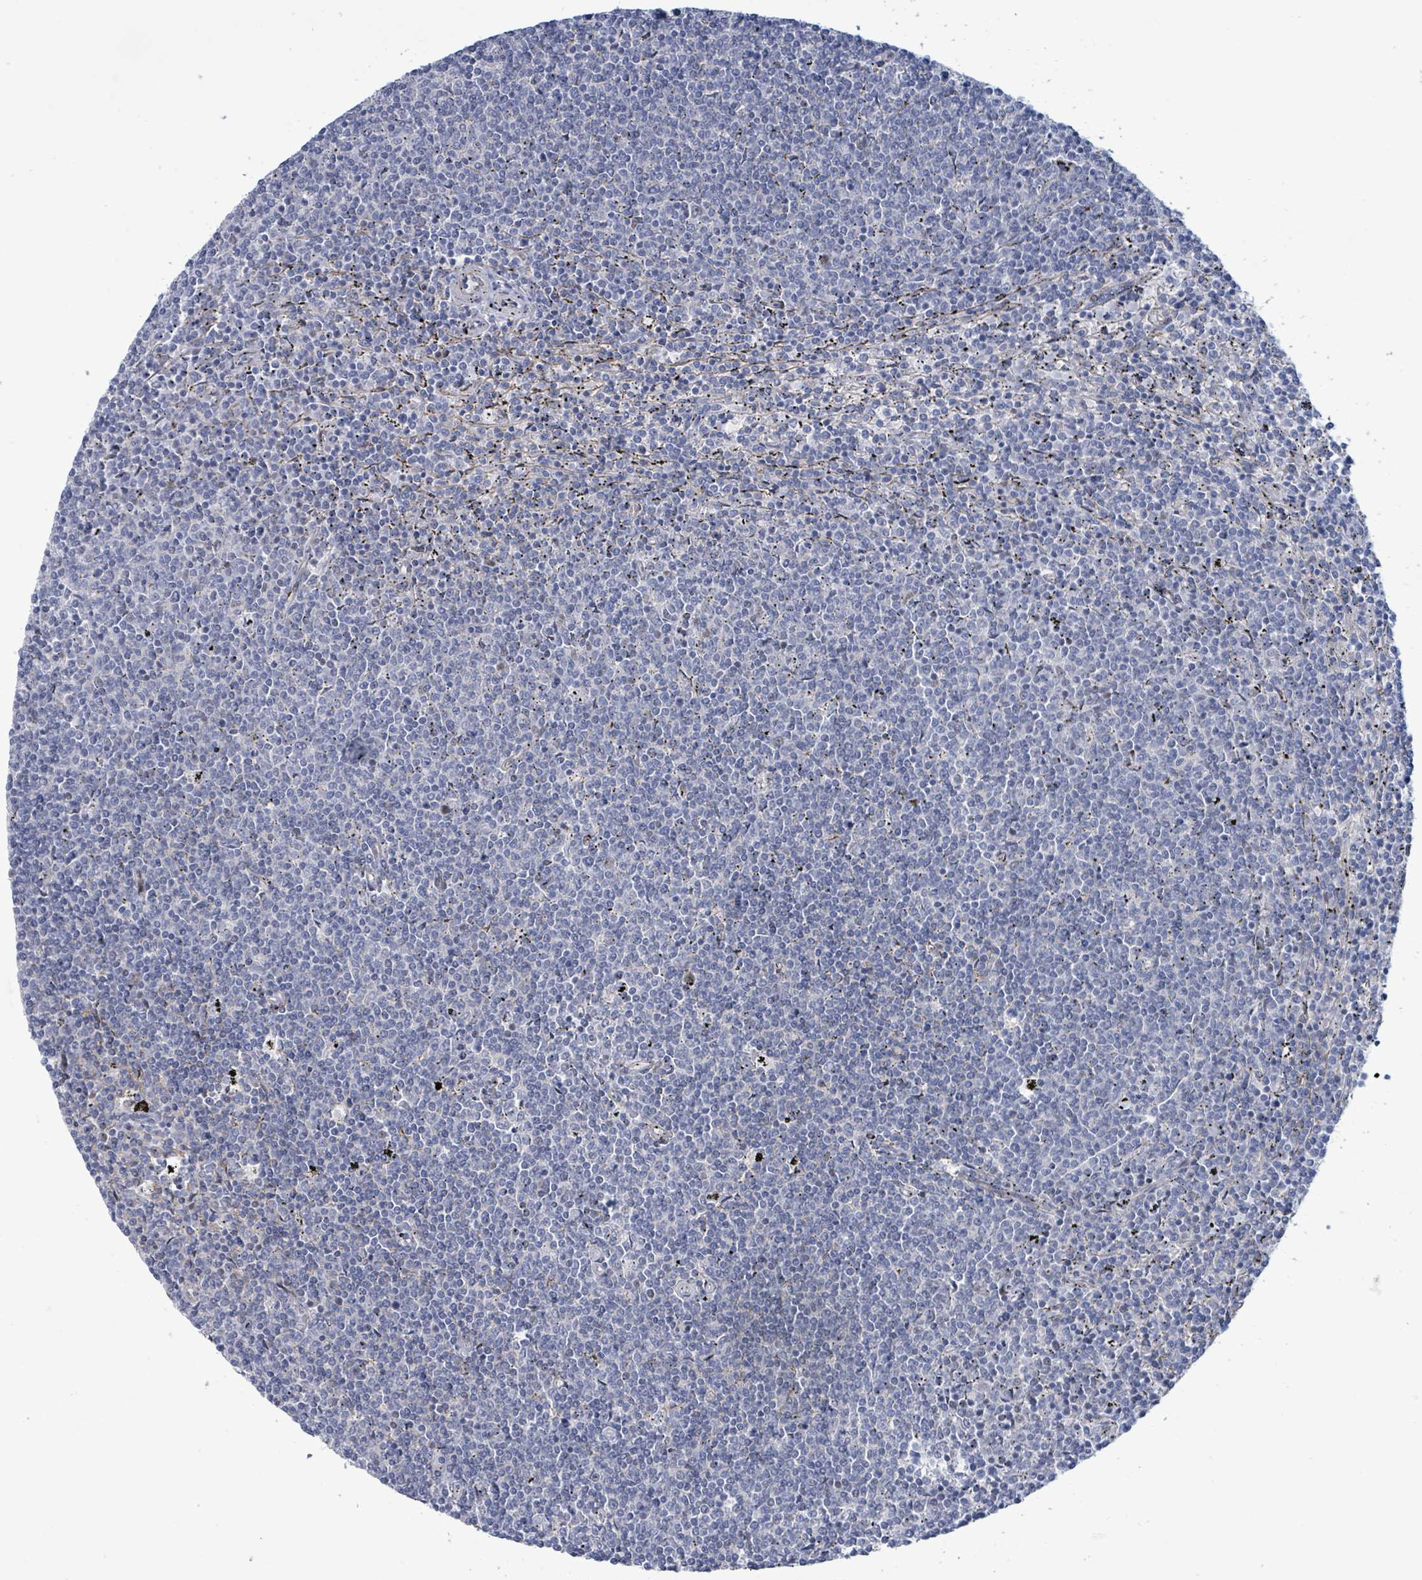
{"staining": {"intensity": "negative", "quantity": "none", "location": "none"}, "tissue": "lymphoma", "cell_type": "Tumor cells", "image_type": "cancer", "snomed": [{"axis": "morphology", "description": "Malignant lymphoma, non-Hodgkin's type, Low grade"}, {"axis": "topography", "description": "Spleen"}], "caption": "Immunohistochemistry photomicrograph of malignant lymphoma, non-Hodgkin's type (low-grade) stained for a protein (brown), which displays no staining in tumor cells. The staining is performed using DAB brown chromogen with nuclei counter-stained in using hematoxylin.", "gene": "DMRTC1B", "patient": {"sex": "female", "age": 50}}